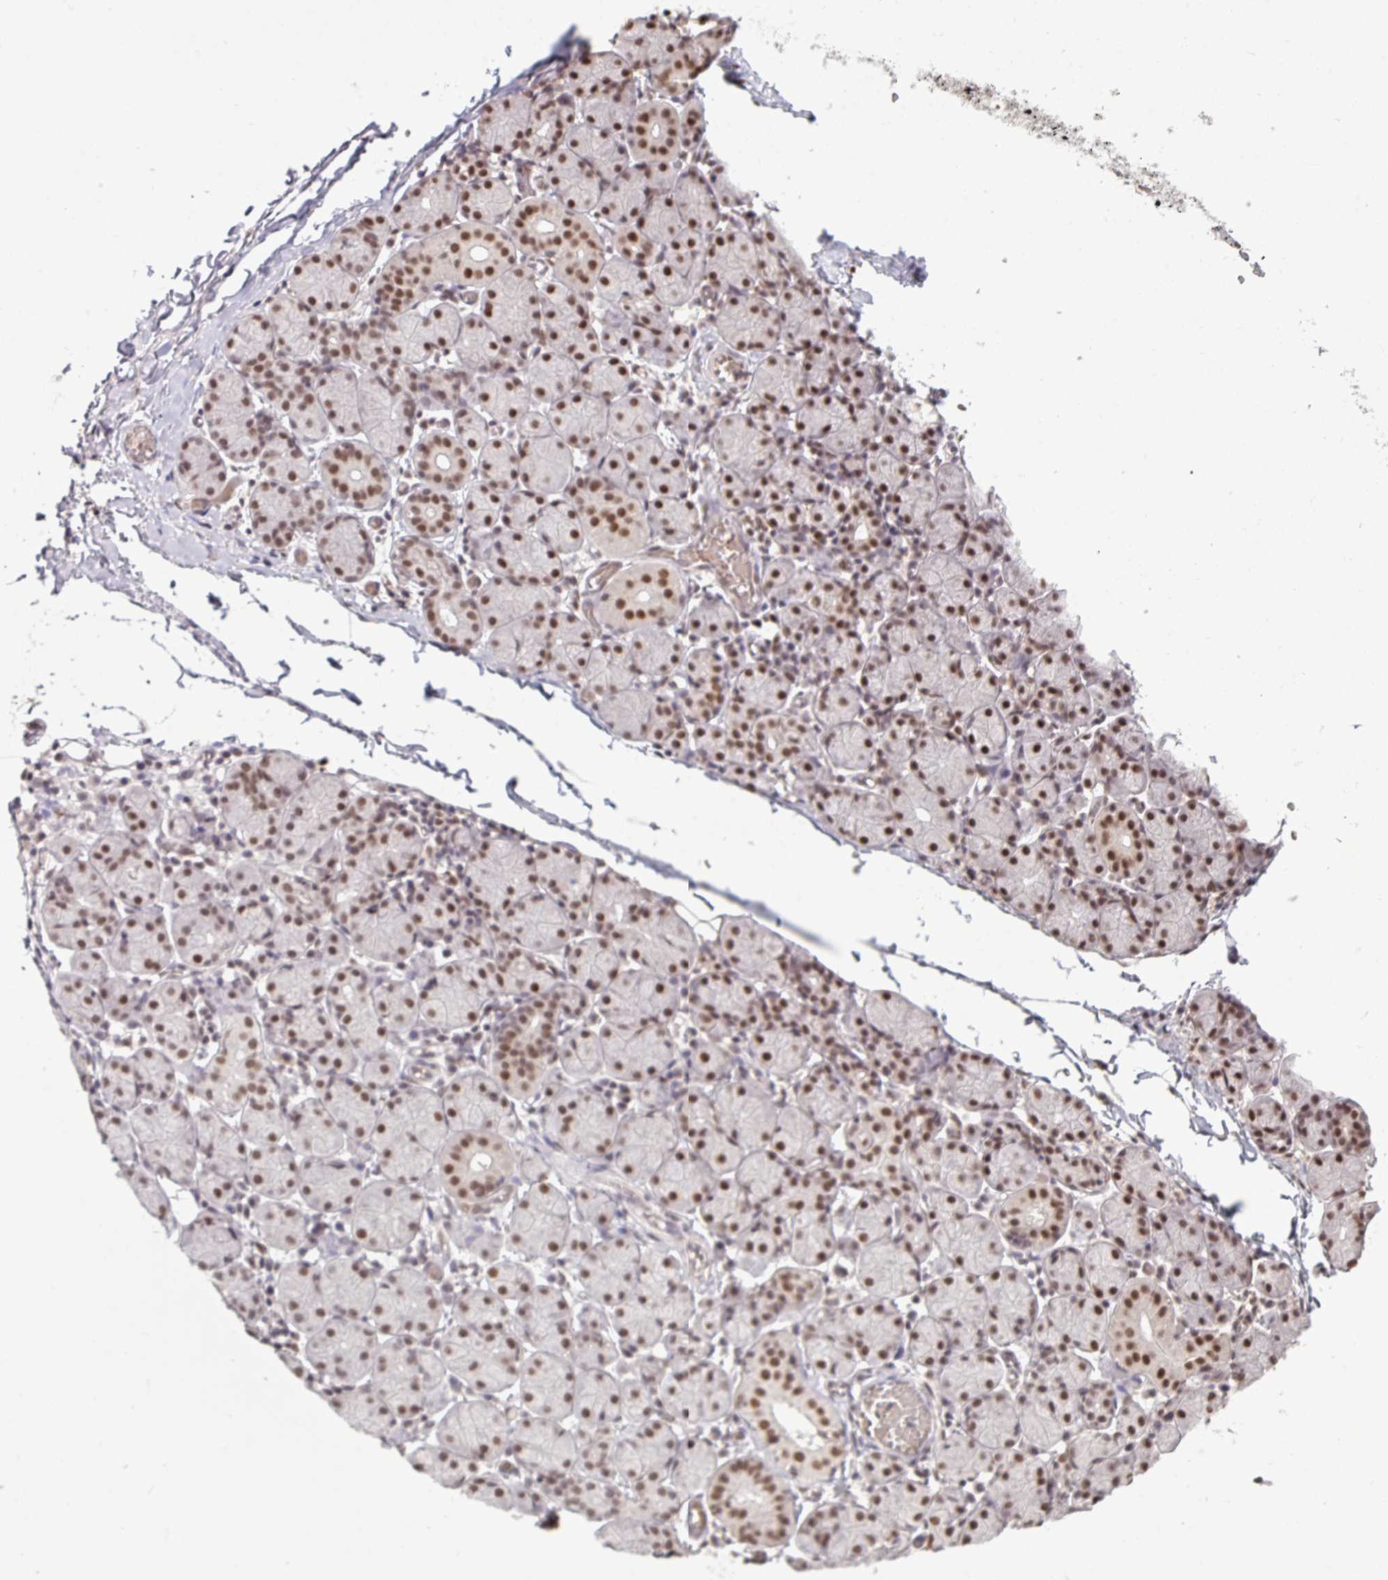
{"staining": {"intensity": "moderate", "quantity": ">75%", "location": "nuclear"}, "tissue": "salivary gland", "cell_type": "Glandular cells", "image_type": "normal", "snomed": [{"axis": "morphology", "description": "Normal tissue, NOS"}, {"axis": "topography", "description": "Salivary gland"}], "caption": "About >75% of glandular cells in benign salivary gland display moderate nuclear protein positivity as visualized by brown immunohistochemical staining.", "gene": "TDG", "patient": {"sex": "female", "age": 24}}